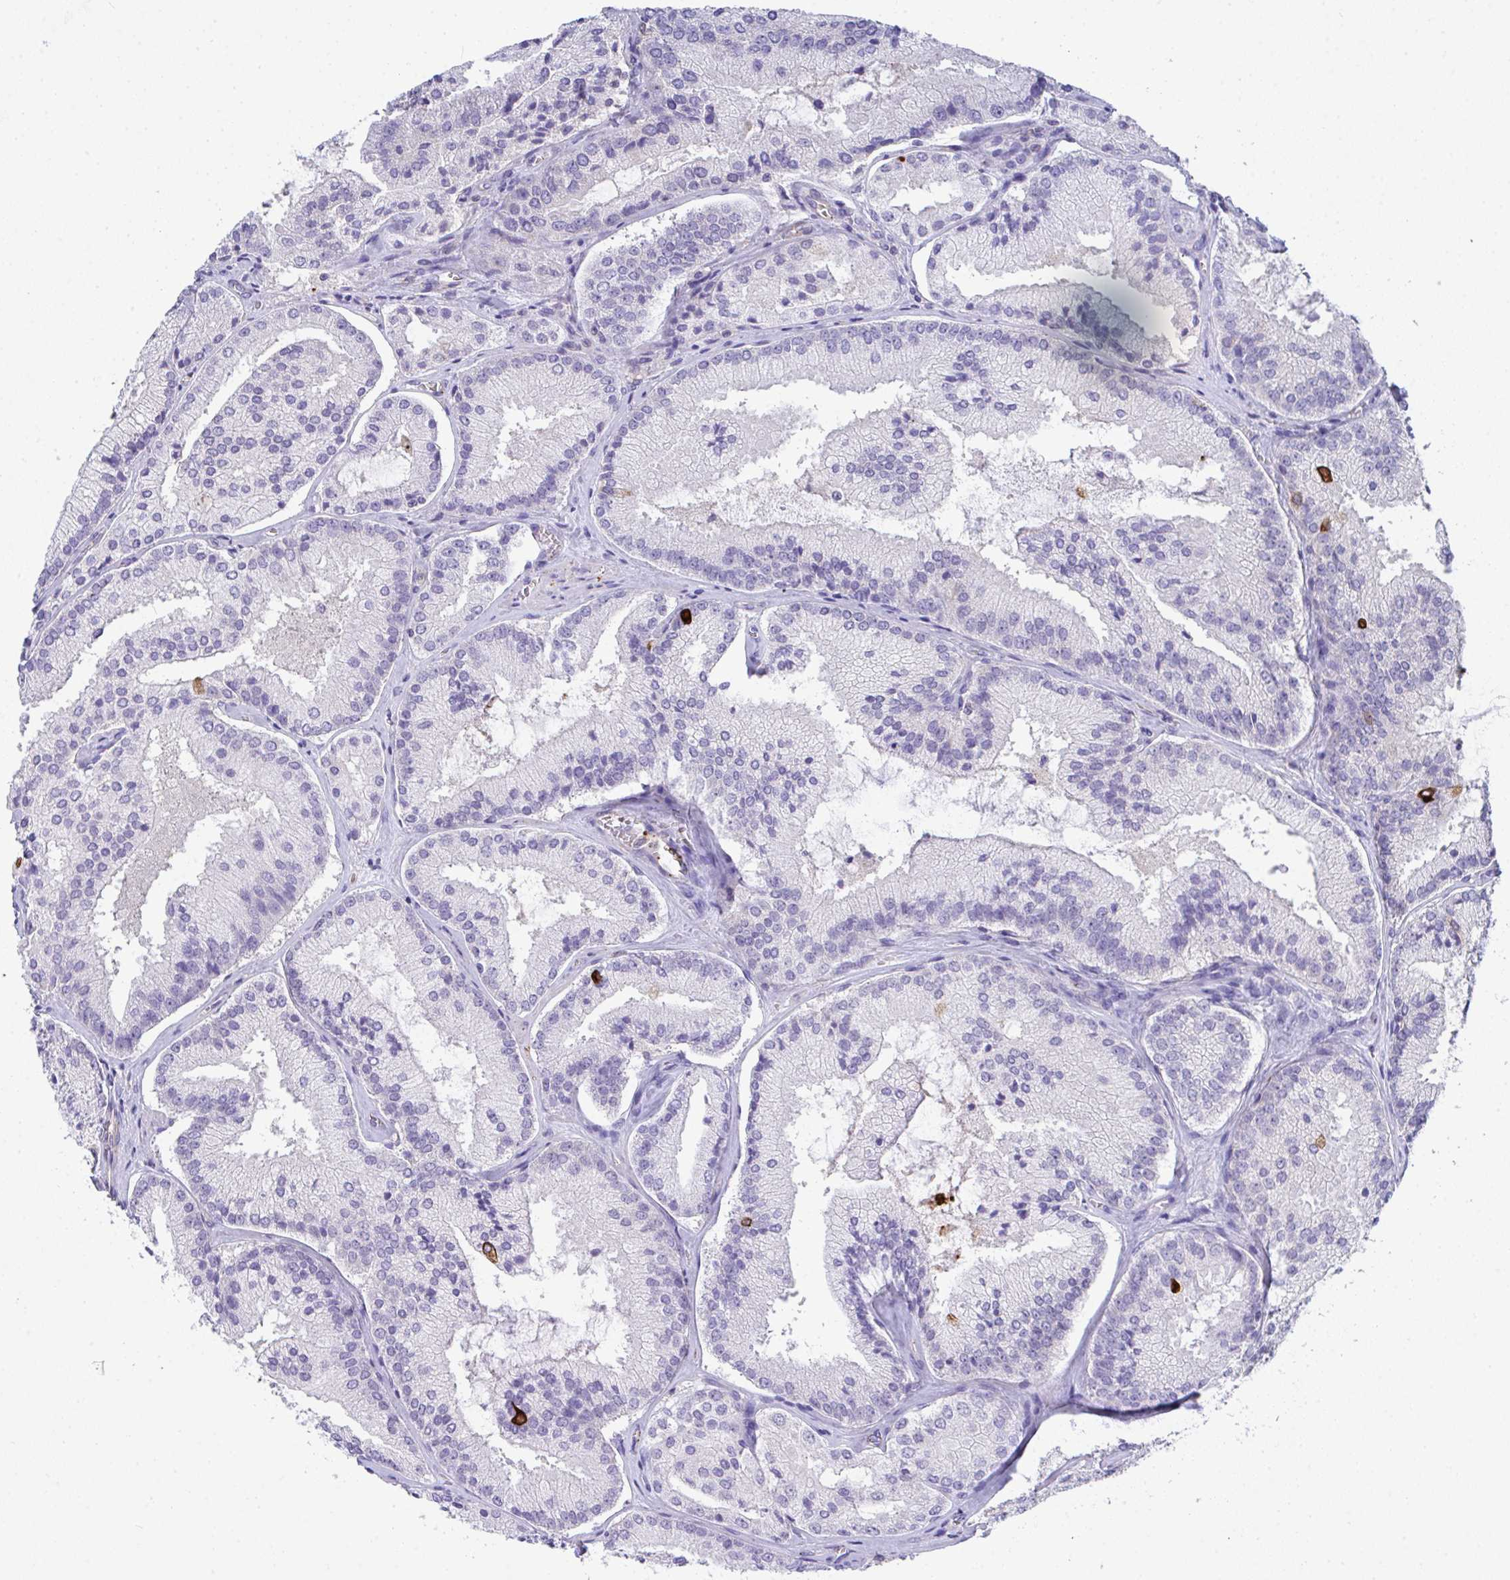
{"staining": {"intensity": "strong", "quantity": "<25%", "location": "cytoplasmic/membranous"}, "tissue": "prostate cancer", "cell_type": "Tumor cells", "image_type": "cancer", "snomed": [{"axis": "morphology", "description": "Adenocarcinoma, High grade"}, {"axis": "topography", "description": "Prostate"}], "caption": "Immunohistochemistry photomicrograph of human prostate high-grade adenocarcinoma stained for a protein (brown), which reveals medium levels of strong cytoplasmic/membranous expression in approximately <25% of tumor cells.", "gene": "TNFAIP8", "patient": {"sex": "male", "age": 73}}